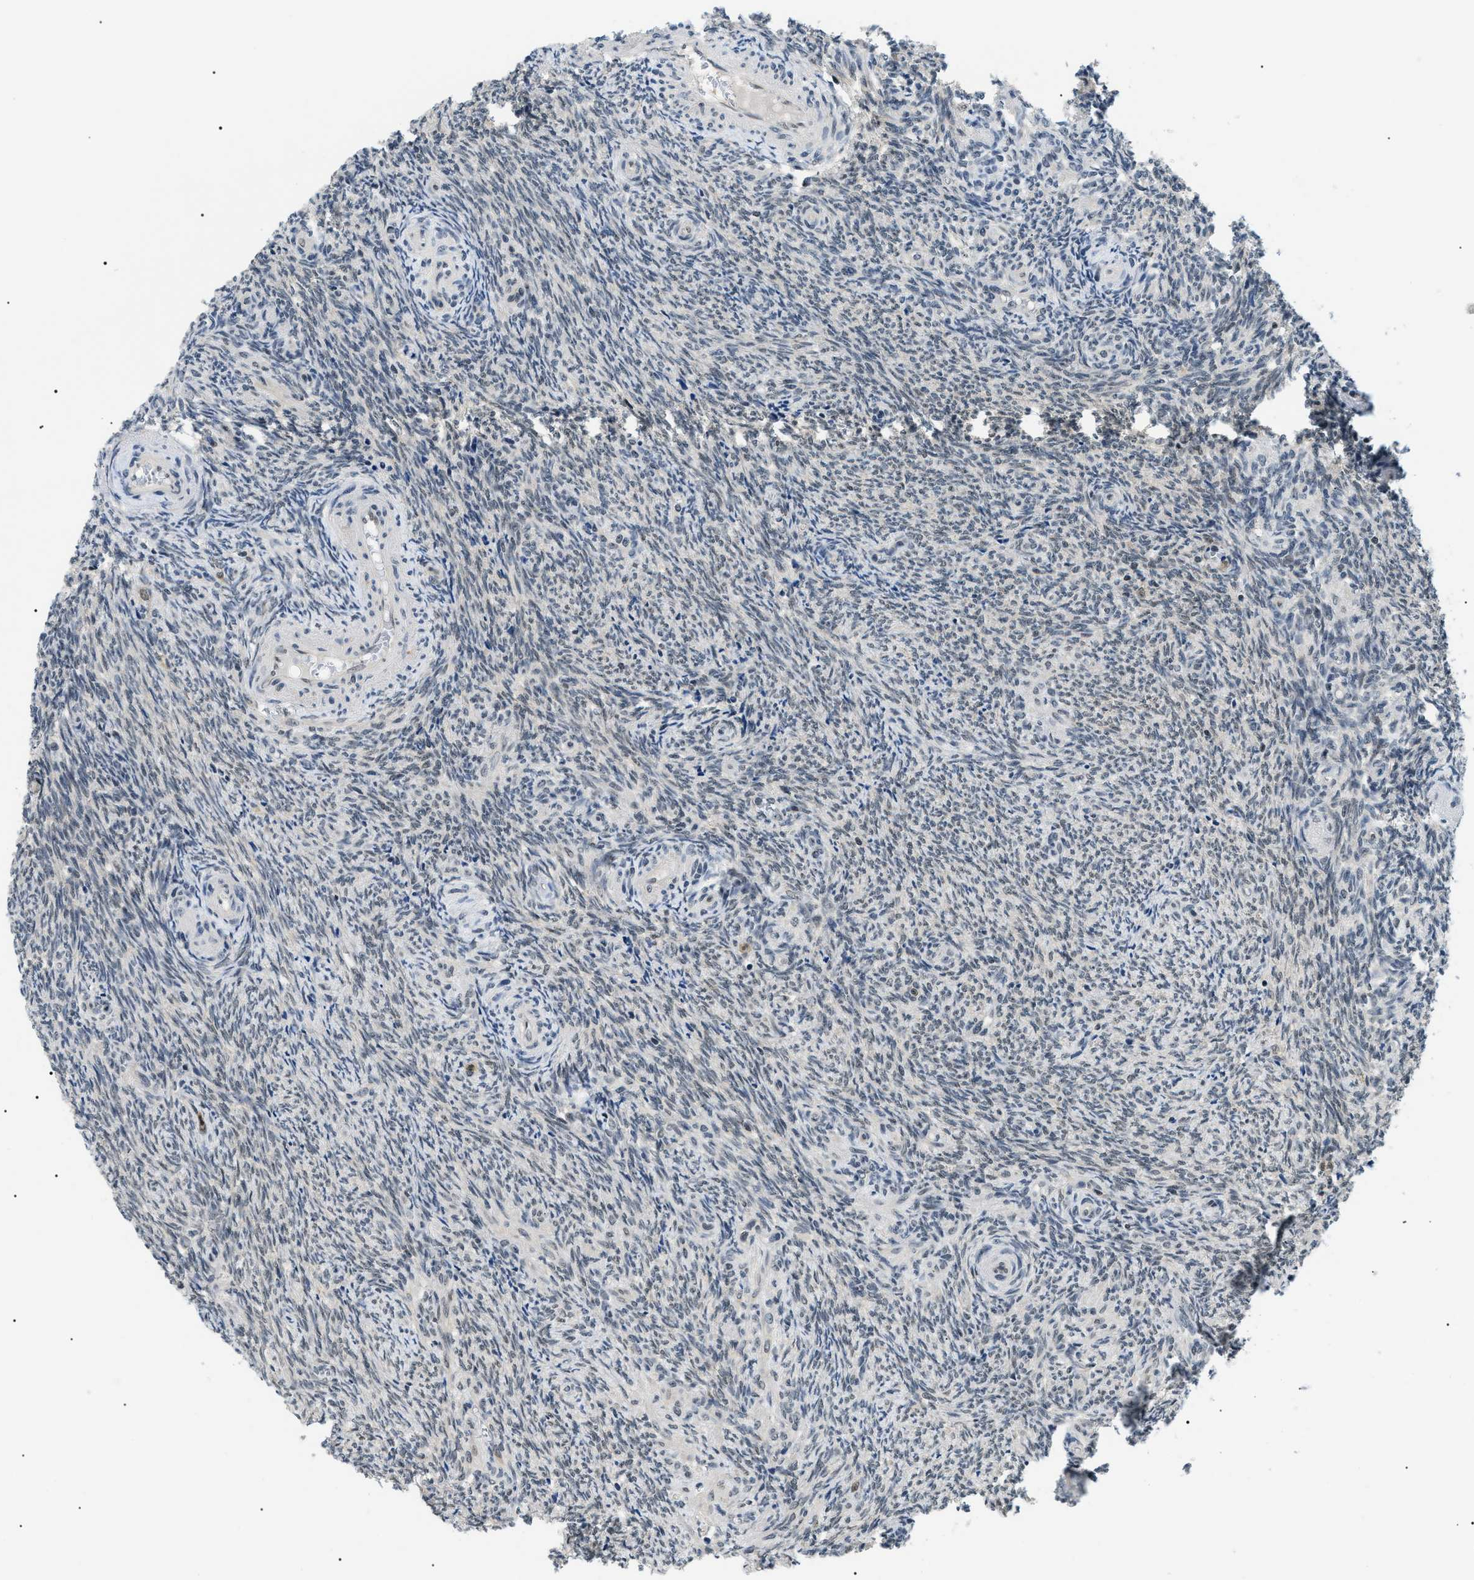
{"staining": {"intensity": "strong", "quantity": ">75%", "location": "cytoplasmic/membranous,nuclear"}, "tissue": "ovary", "cell_type": "Follicle cells", "image_type": "normal", "snomed": [{"axis": "morphology", "description": "Normal tissue, NOS"}, {"axis": "topography", "description": "Ovary"}], "caption": "Protein staining exhibits strong cytoplasmic/membranous,nuclear positivity in approximately >75% of follicle cells in normal ovary. (IHC, brightfield microscopy, high magnification).", "gene": "RBM15", "patient": {"sex": "female", "age": 41}}